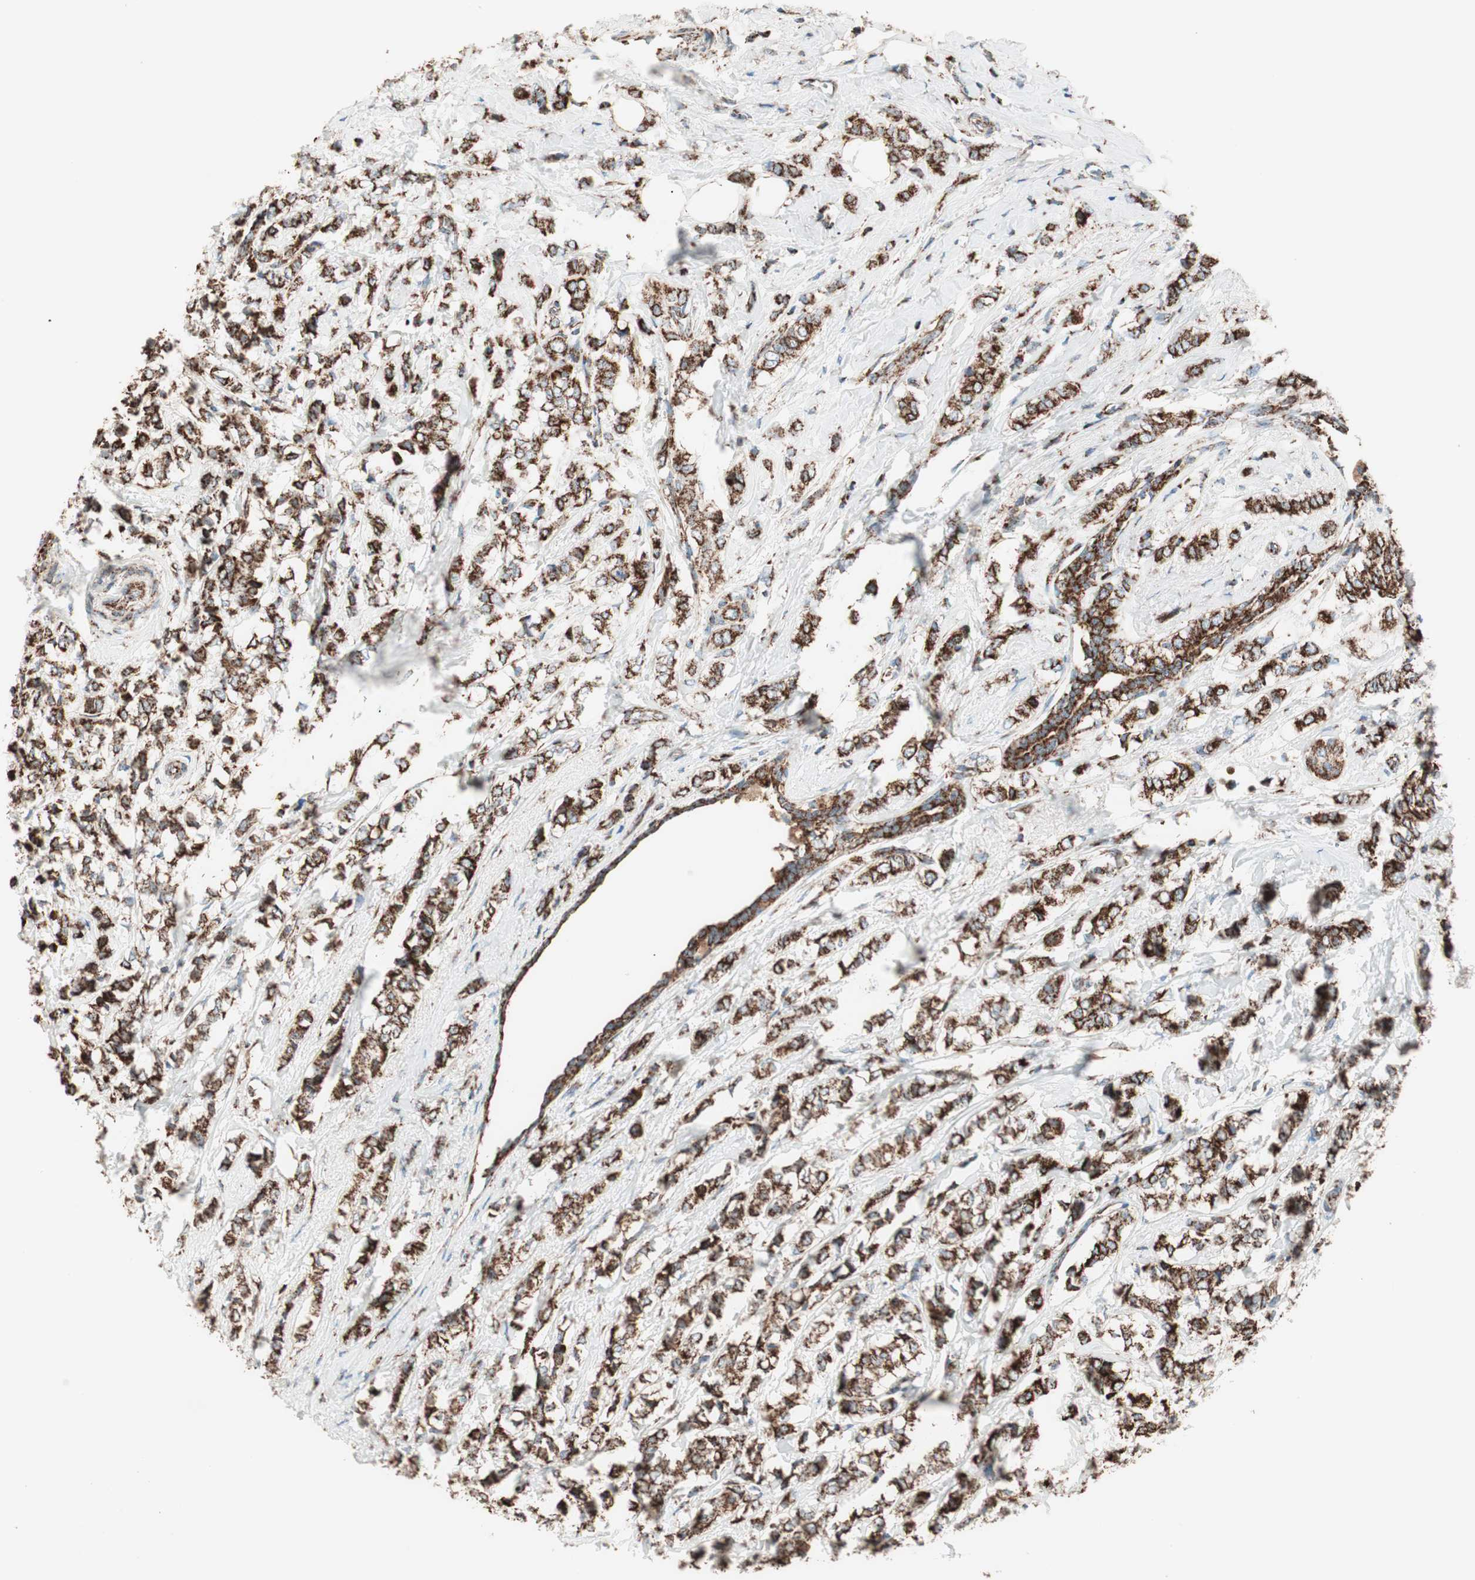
{"staining": {"intensity": "strong", "quantity": ">75%", "location": "cytoplasmic/membranous"}, "tissue": "breast cancer", "cell_type": "Tumor cells", "image_type": "cancer", "snomed": [{"axis": "morphology", "description": "Lobular carcinoma"}, {"axis": "topography", "description": "Breast"}], "caption": "High-power microscopy captured an immunohistochemistry histopathology image of breast cancer (lobular carcinoma), revealing strong cytoplasmic/membranous positivity in approximately >75% of tumor cells.", "gene": "TOMM22", "patient": {"sex": "female", "age": 60}}